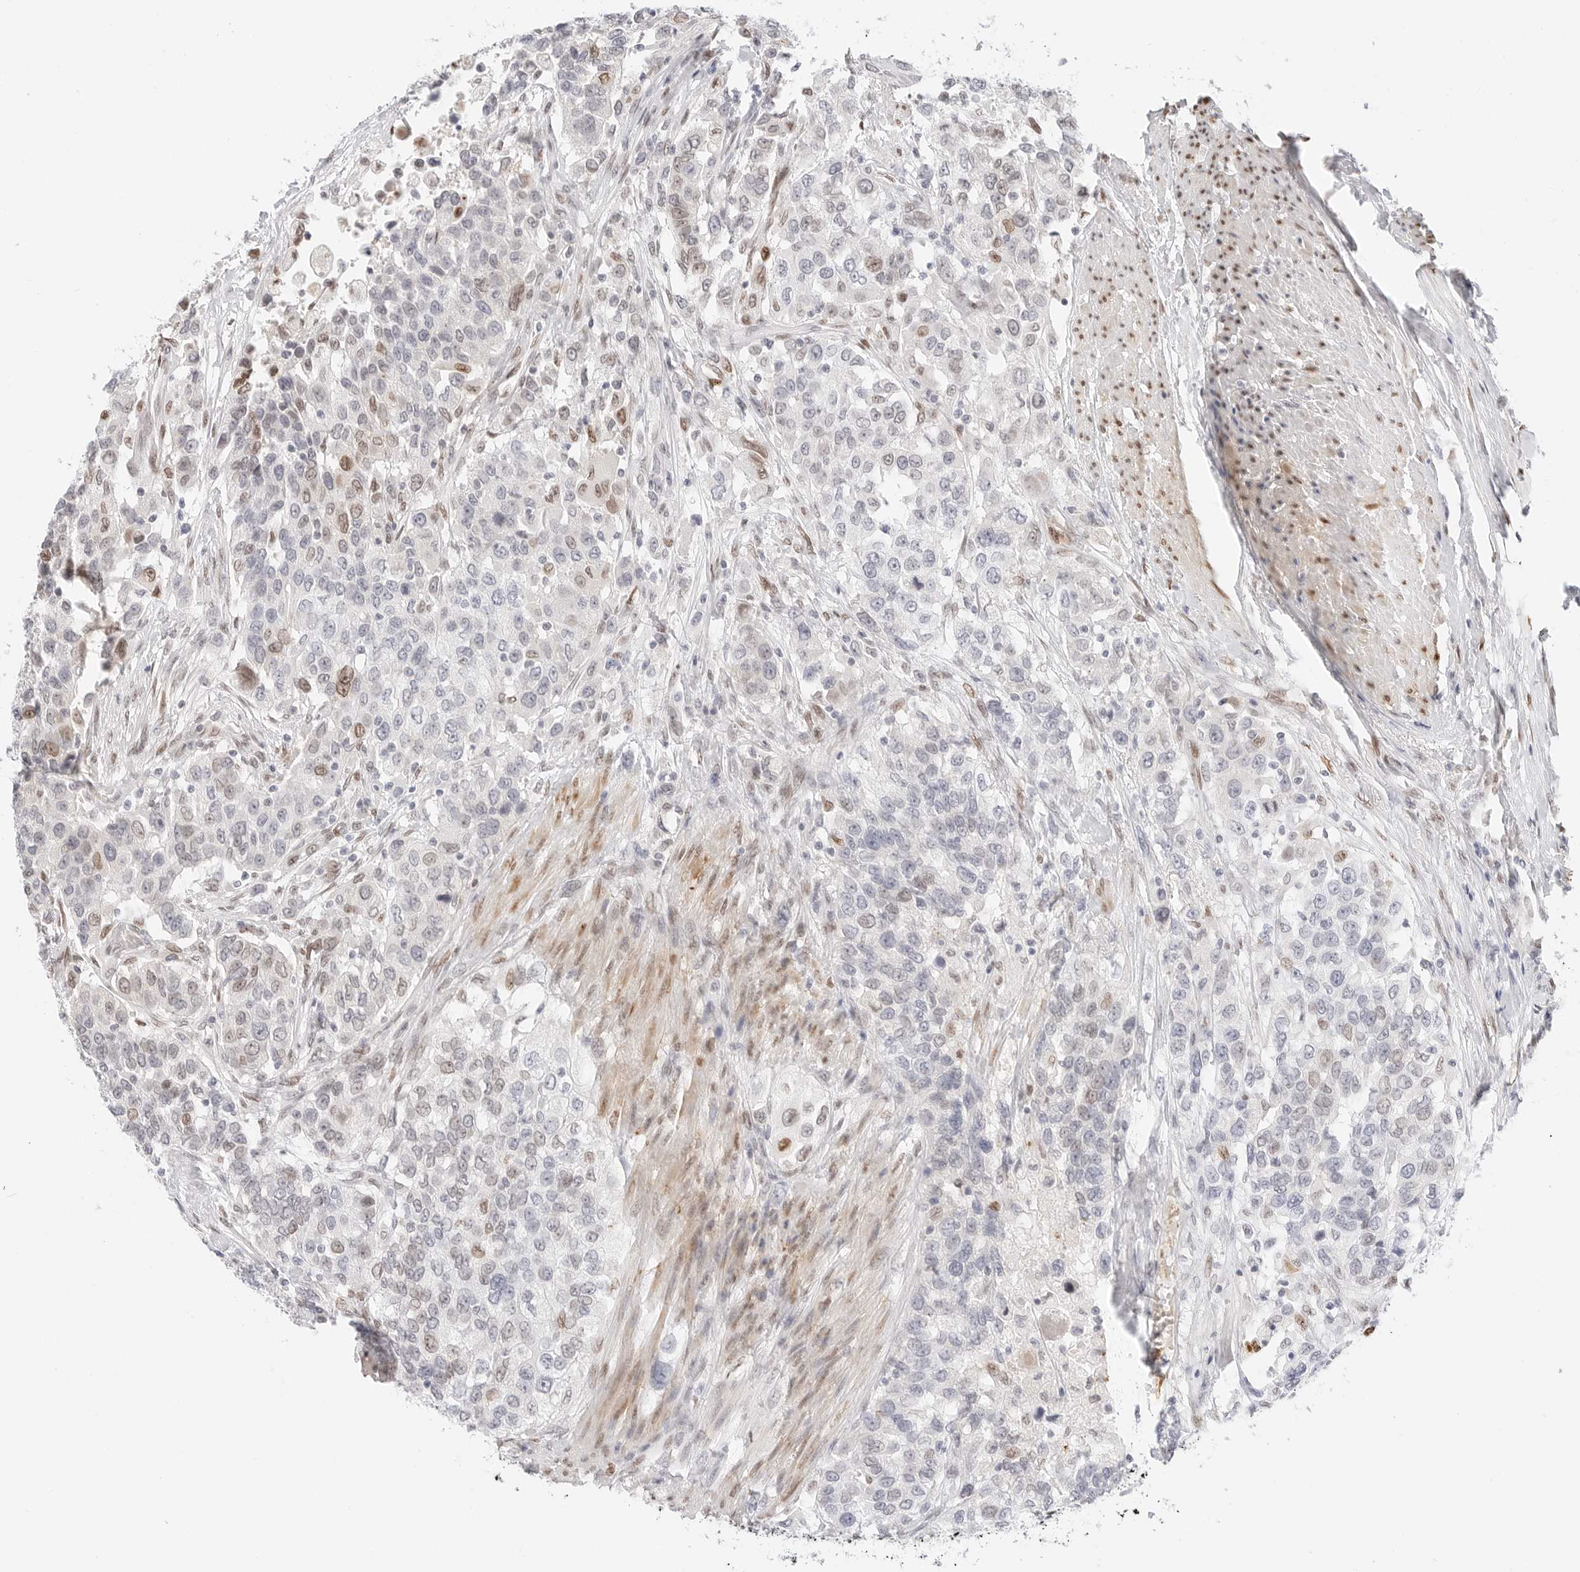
{"staining": {"intensity": "moderate", "quantity": "<25%", "location": "nuclear"}, "tissue": "urothelial cancer", "cell_type": "Tumor cells", "image_type": "cancer", "snomed": [{"axis": "morphology", "description": "Urothelial carcinoma, High grade"}, {"axis": "topography", "description": "Urinary bladder"}], "caption": "Urothelial carcinoma (high-grade) was stained to show a protein in brown. There is low levels of moderate nuclear staining in about <25% of tumor cells.", "gene": "SPIDR", "patient": {"sex": "female", "age": 80}}